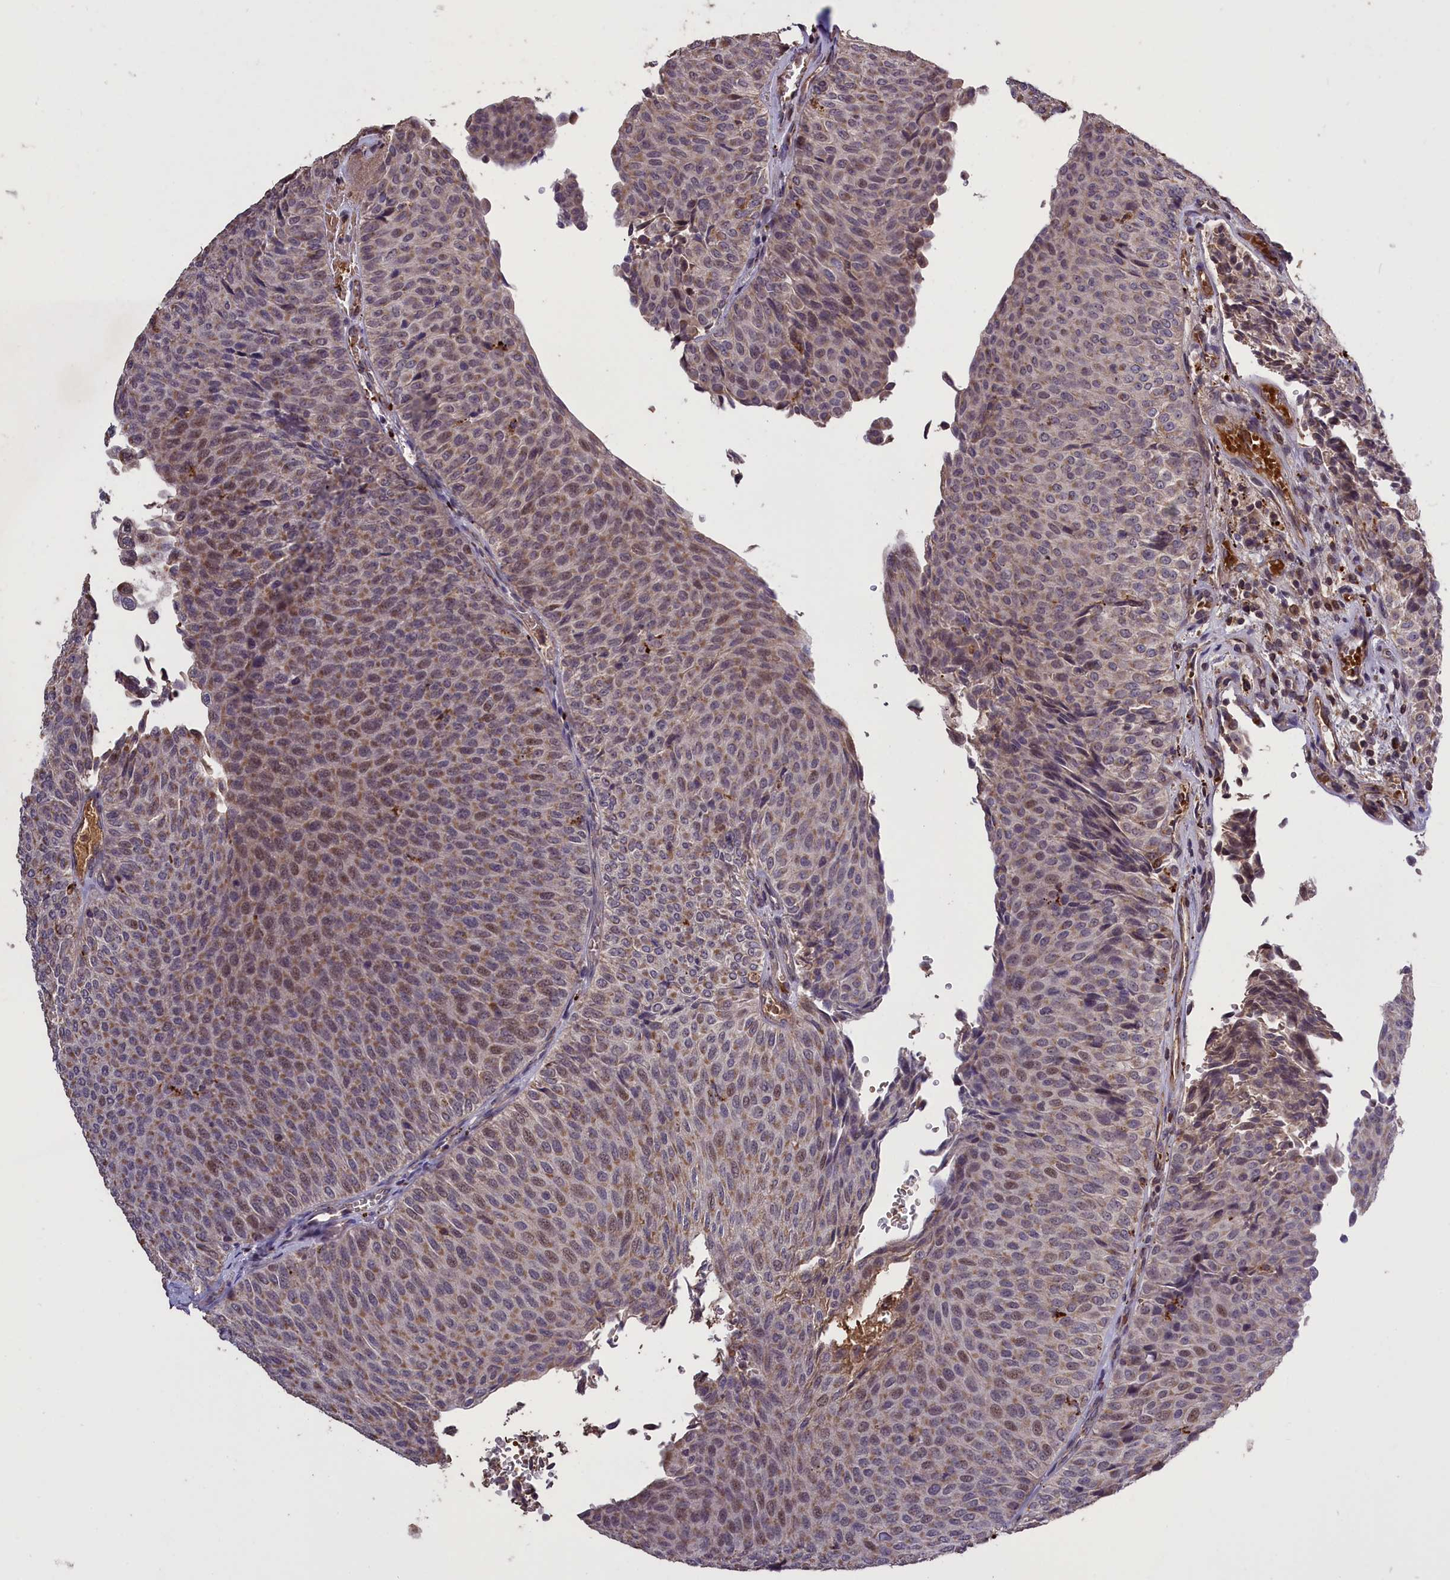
{"staining": {"intensity": "weak", "quantity": "25%-75%", "location": "cytoplasmic/membranous,nuclear"}, "tissue": "urothelial cancer", "cell_type": "Tumor cells", "image_type": "cancer", "snomed": [{"axis": "morphology", "description": "Urothelial carcinoma, Low grade"}, {"axis": "topography", "description": "Urinary bladder"}], "caption": "Weak cytoplasmic/membranous and nuclear positivity is present in approximately 25%-75% of tumor cells in urothelial cancer. The protein of interest is stained brown, and the nuclei are stained in blue (DAB (3,3'-diaminobenzidine) IHC with brightfield microscopy, high magnification).", "gene": "CLRN2", "patient": {"sex": "male", "age": 78}}